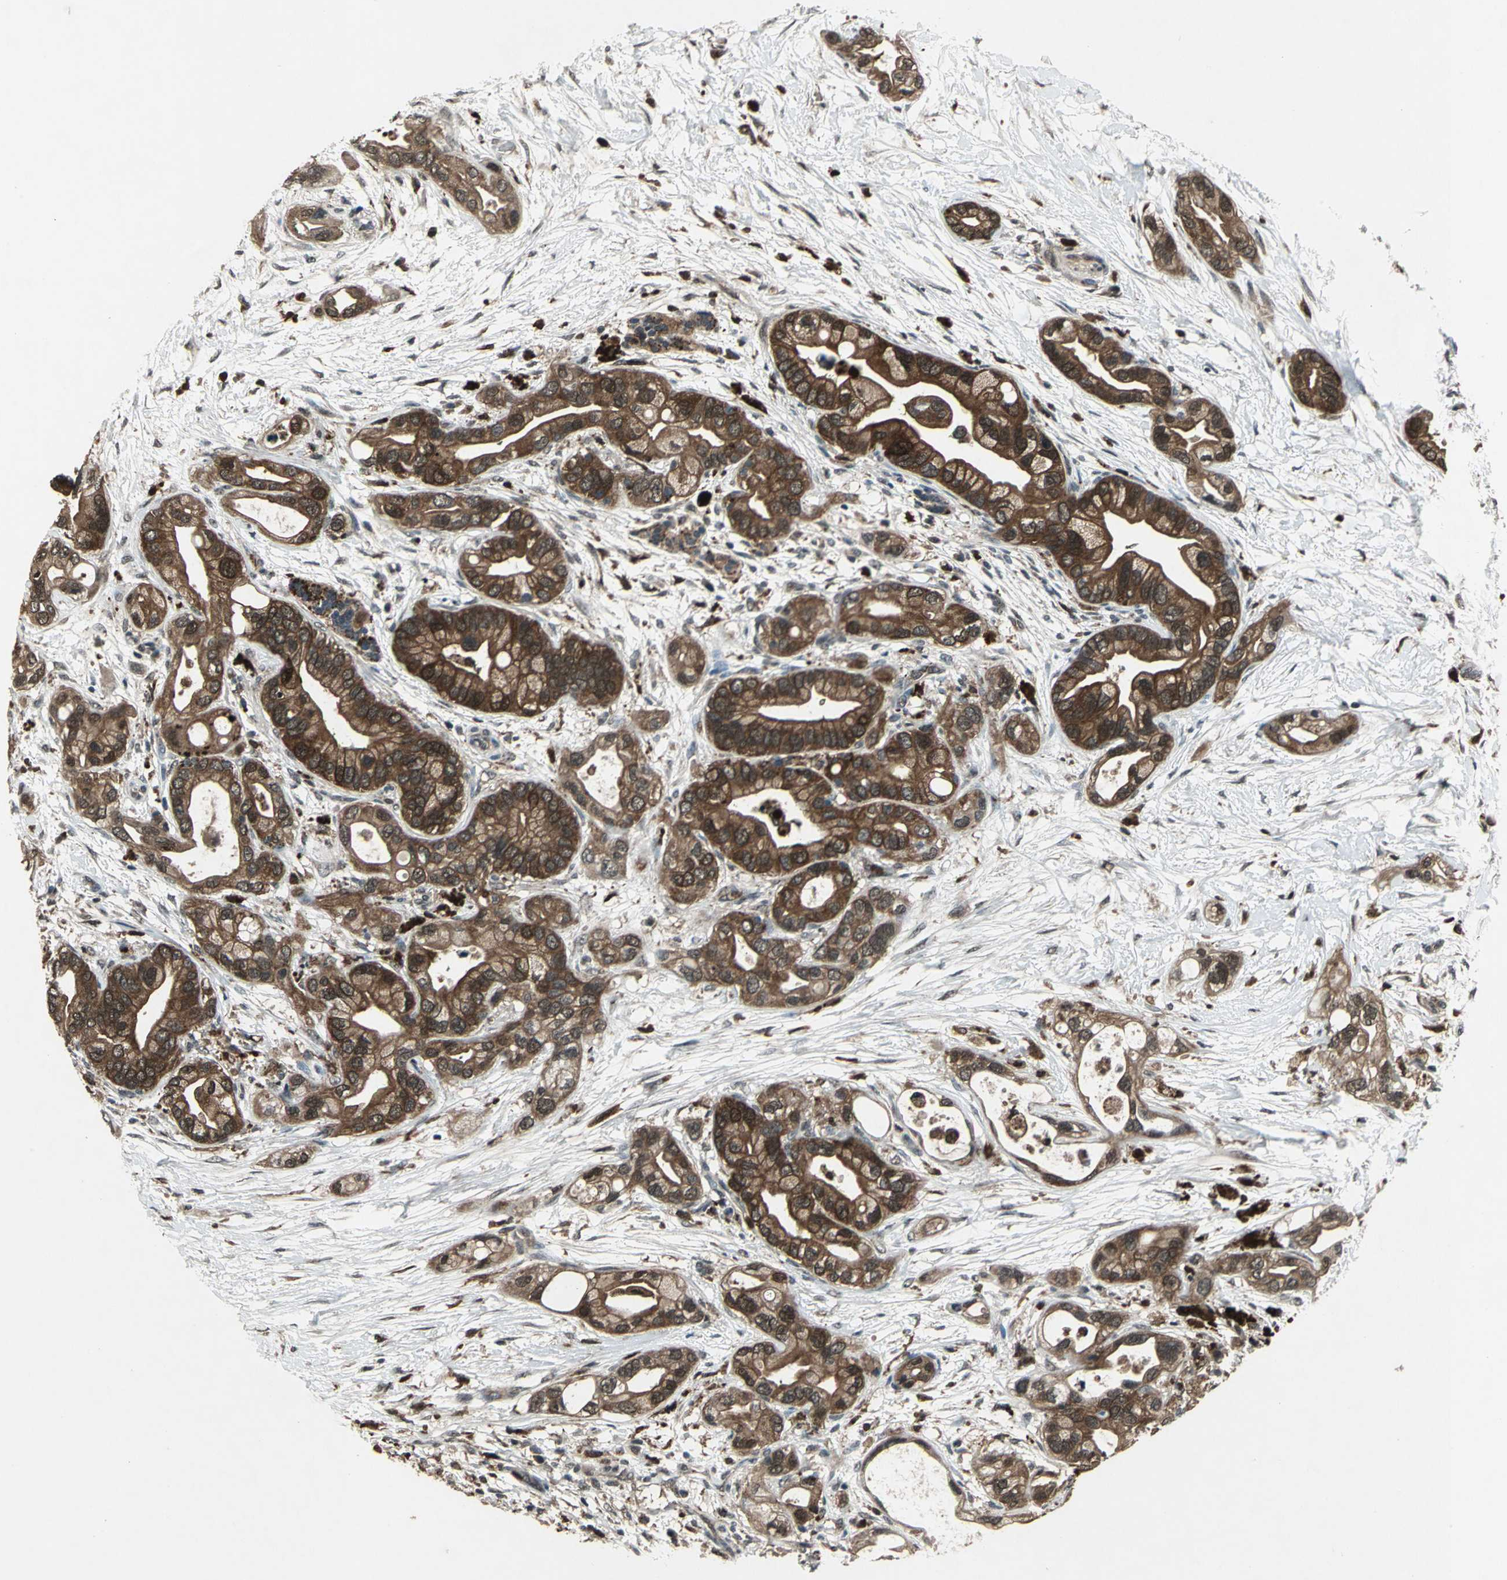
{"staining": {"intensity": "strong", "quantity": ">75%", "location": "cytoplasmic/membranous"}, "tissue": "pancreatic cancer", "cell_type": "Tumor cells", "image_type": "cancer", "snomed": [{"axis": "morphology", "description": "Adenocarcinoma, NOS"}, {"axis": "topography", "description": "Pancreas"}], "caption": "Immunohistochemistry (IHC) micrograph of neoplastic tissue: pancreatic cancer (adenocarcinoma) stained using IHC shows high levels of strong protein expression localized specifically in the cytoplasmic/membranous of tumor cells, appearing as a cytoplasmic/membranous brown color.", "gene": "PYCARD", "patient": {"sex": "female", "age": 77}}